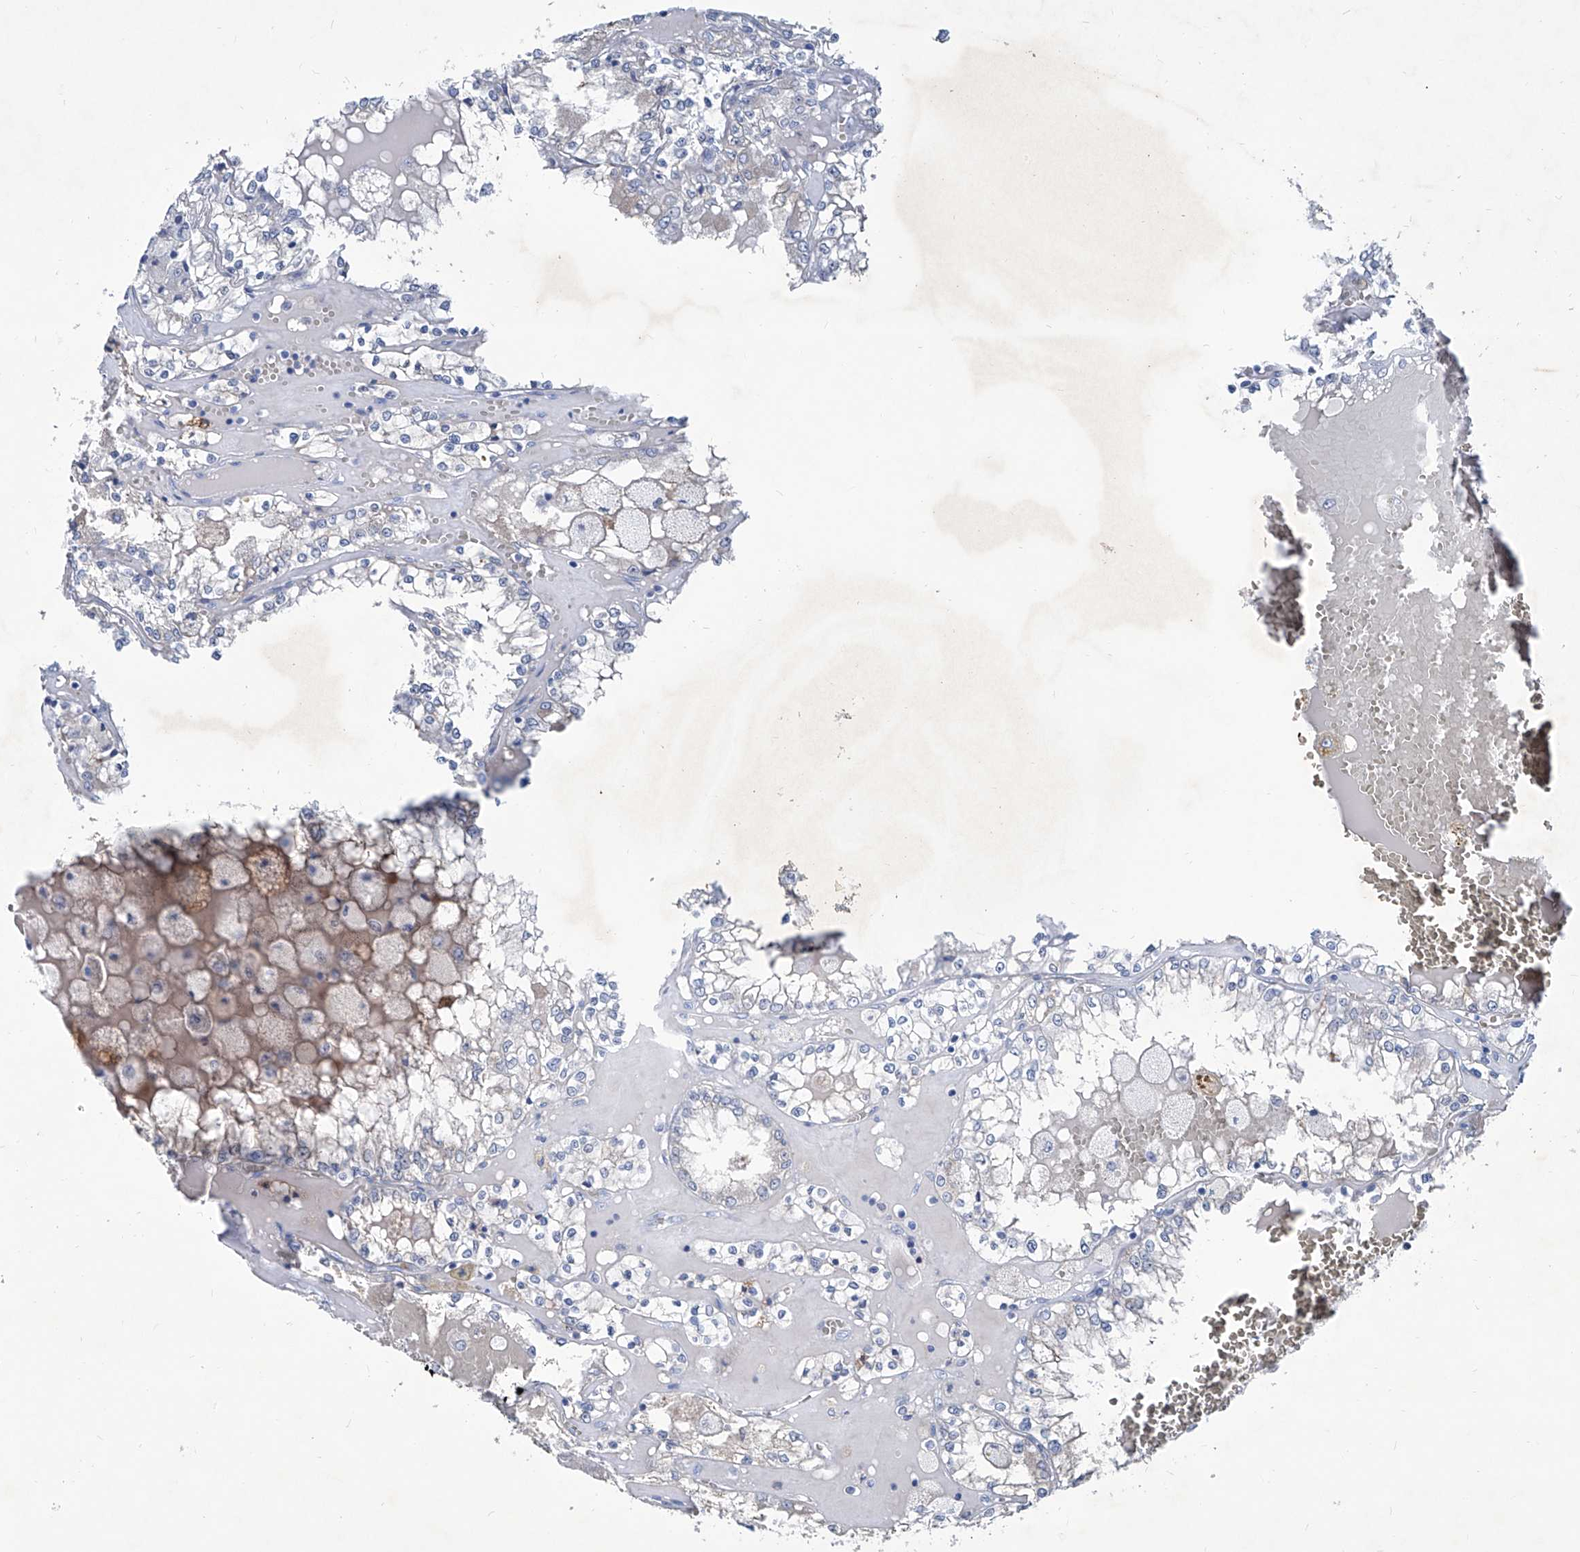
{"staining": {"intensity": "negative", "quantity": "none", "location": "none"}, "tissue": "renal cancer", "cell_type": "Tumor cells", "image_type": "cancer", "snomed": [{"axis": "morphology", "description": "Adenocarcinoma, NOS"}, {"axis": "topography", "description": "Kidney"}], "caption": "Immunohistochemistry of human renal adenocarcinoma demonstrates no expression in tumor cells.", "gene": "KLHL17", "patient": {"sex": "female", "age": 56}}